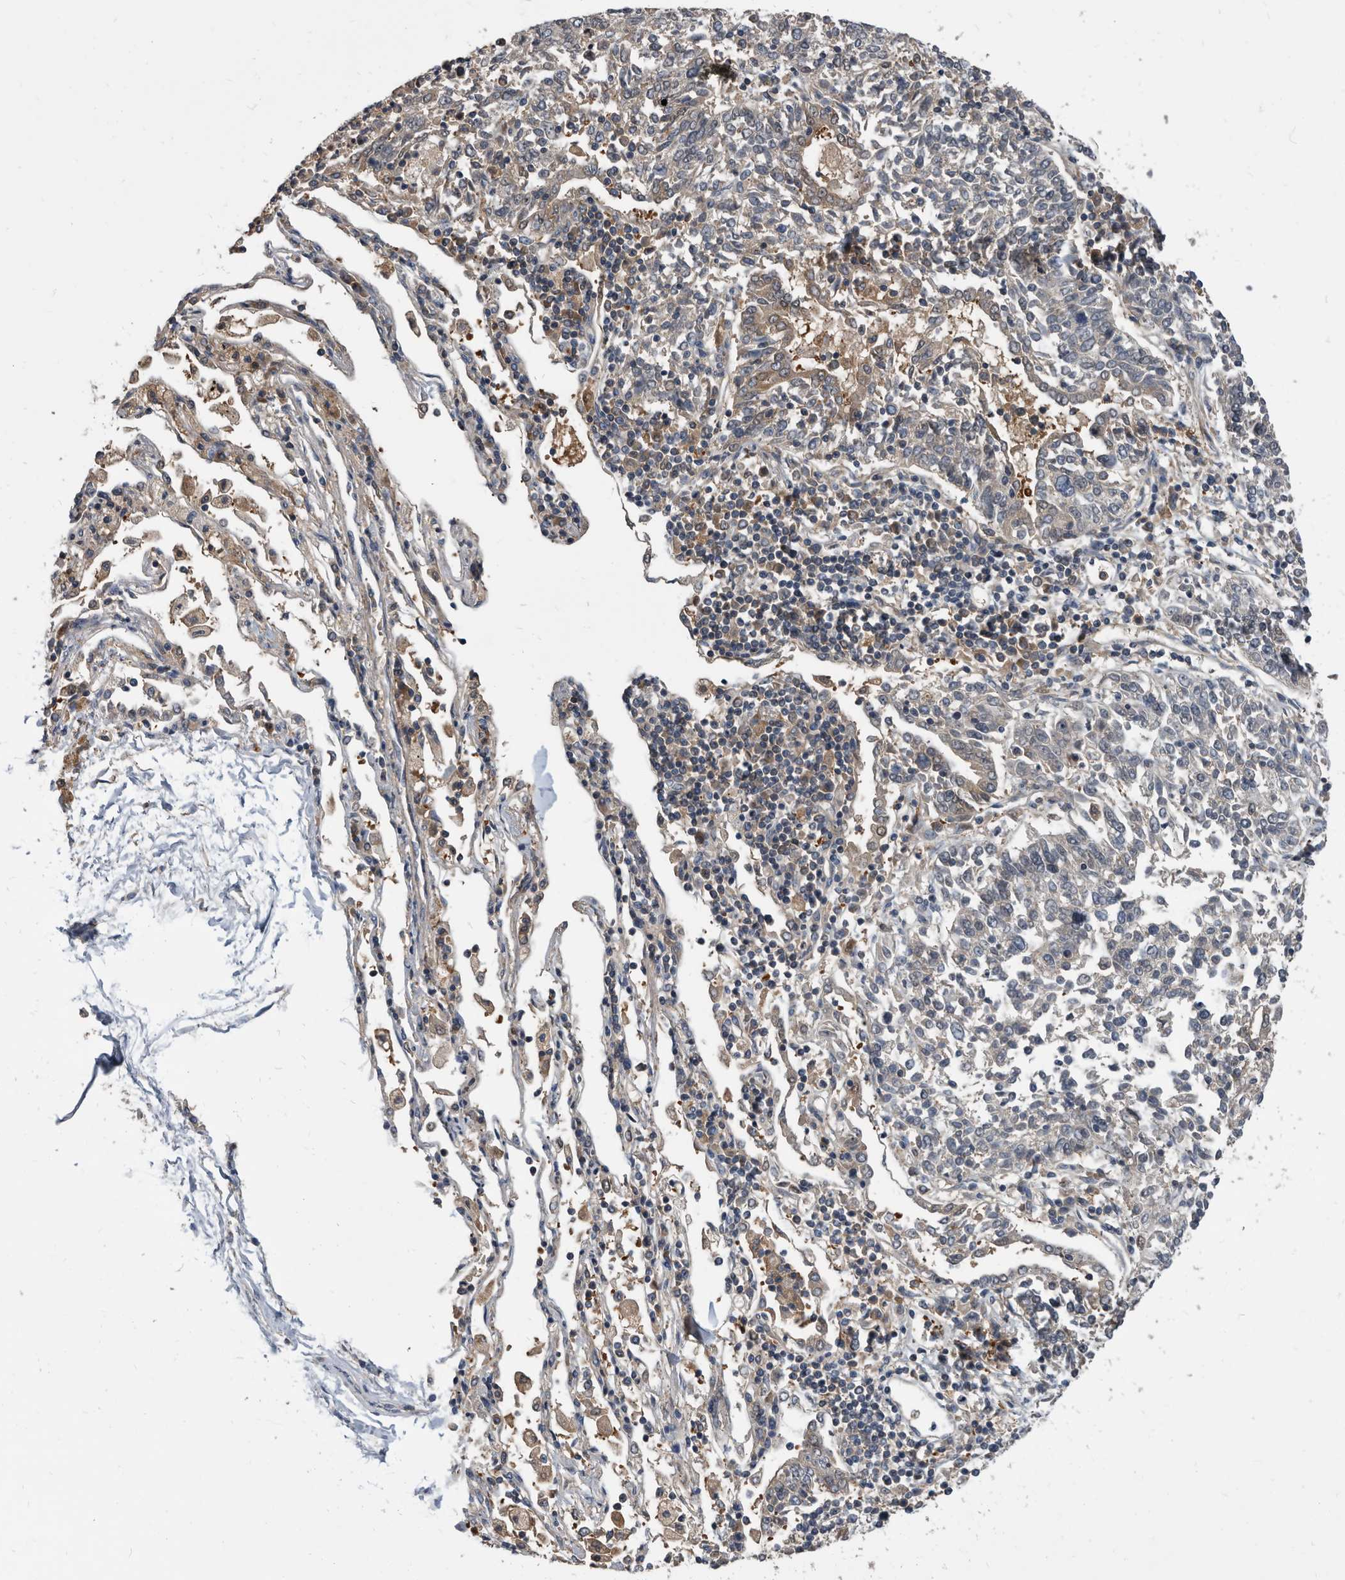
{"staining": {"intensity": "negative", "quantity": "none", "location": "none"}, "tissue": "lung cancer", "cell_type": "Tumor cells", "image_type": "cancer", "snomed": [{"axis": "morphology", "description": "Normal tissue, NOS"}, {"axis": "morphology", "description": "Squamous cell carcinoma, NOS"}, {"axis": "topography", "description": "Cartilage tissue"}, {"axis": "topography", "description": "Lung"}, {"axis": "topography", "description": "Peripheral nerve tissue"}], "caption": "This is an immunohistochemistry image of lung cancer (squamous cell carcinoma). There is no expression in tumor cells.", "gene": "APEH", "patient": {"sex": "female", "age": 49}}